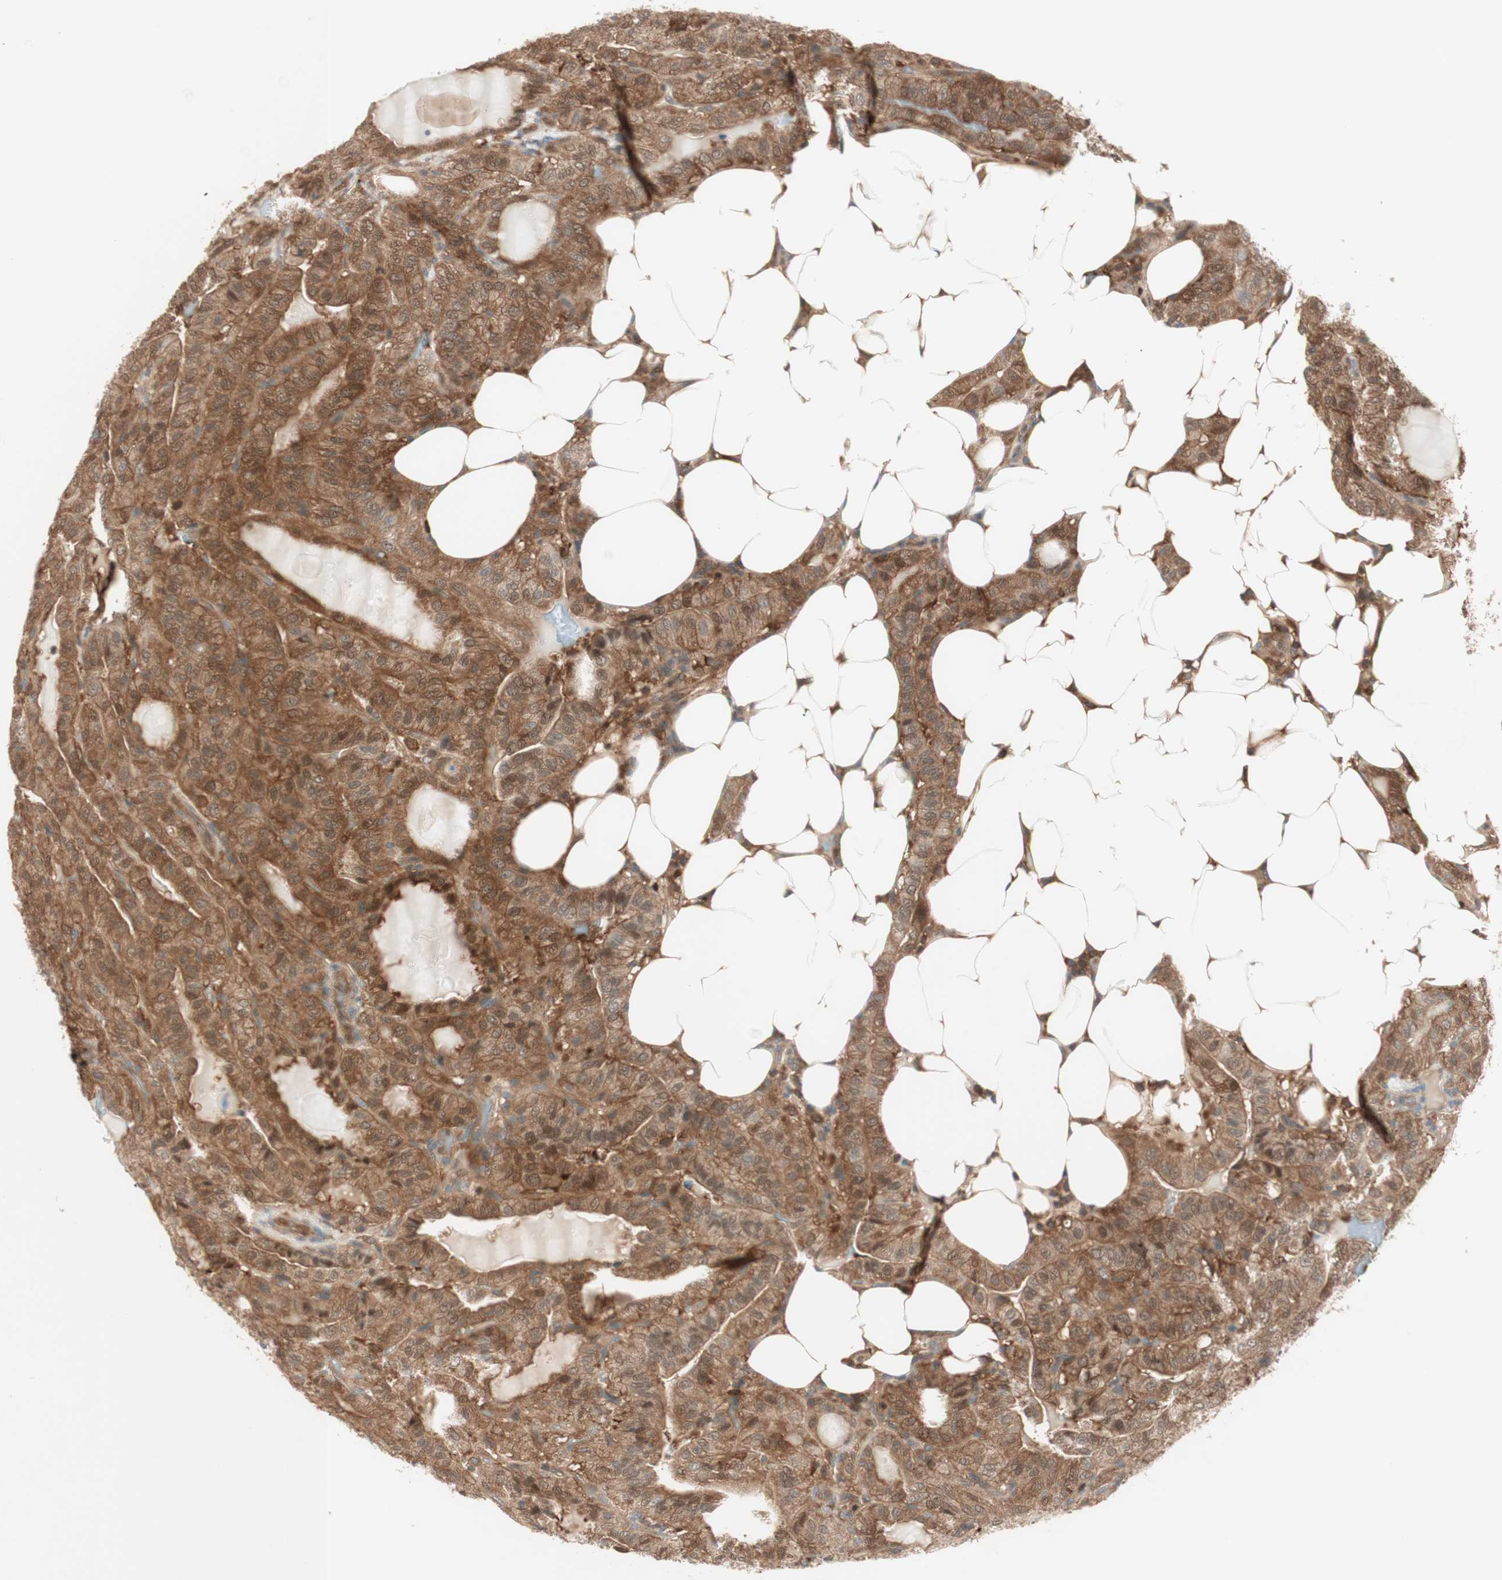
{"staining": {"intensity": "strong", "quantity": ">75%", "location": "cytoplasmic/membranous"}, "tissue": "thyroid cancer", "cell_type": "Tumor cells", "image_type": "cancer", "snomed": [{"axis": "morphology", "description": "Papillary adenocarcinoma, NOS"}, {"axis": "topography", "description": "Thyroid gland"}], "caption": "Thyroid cancer (papillary adenocarcinoma) stained with a protein marker reveals strong staining in tumor cells.", "gene": "GALT", "patient": {"sex": "male", "age": 77}}